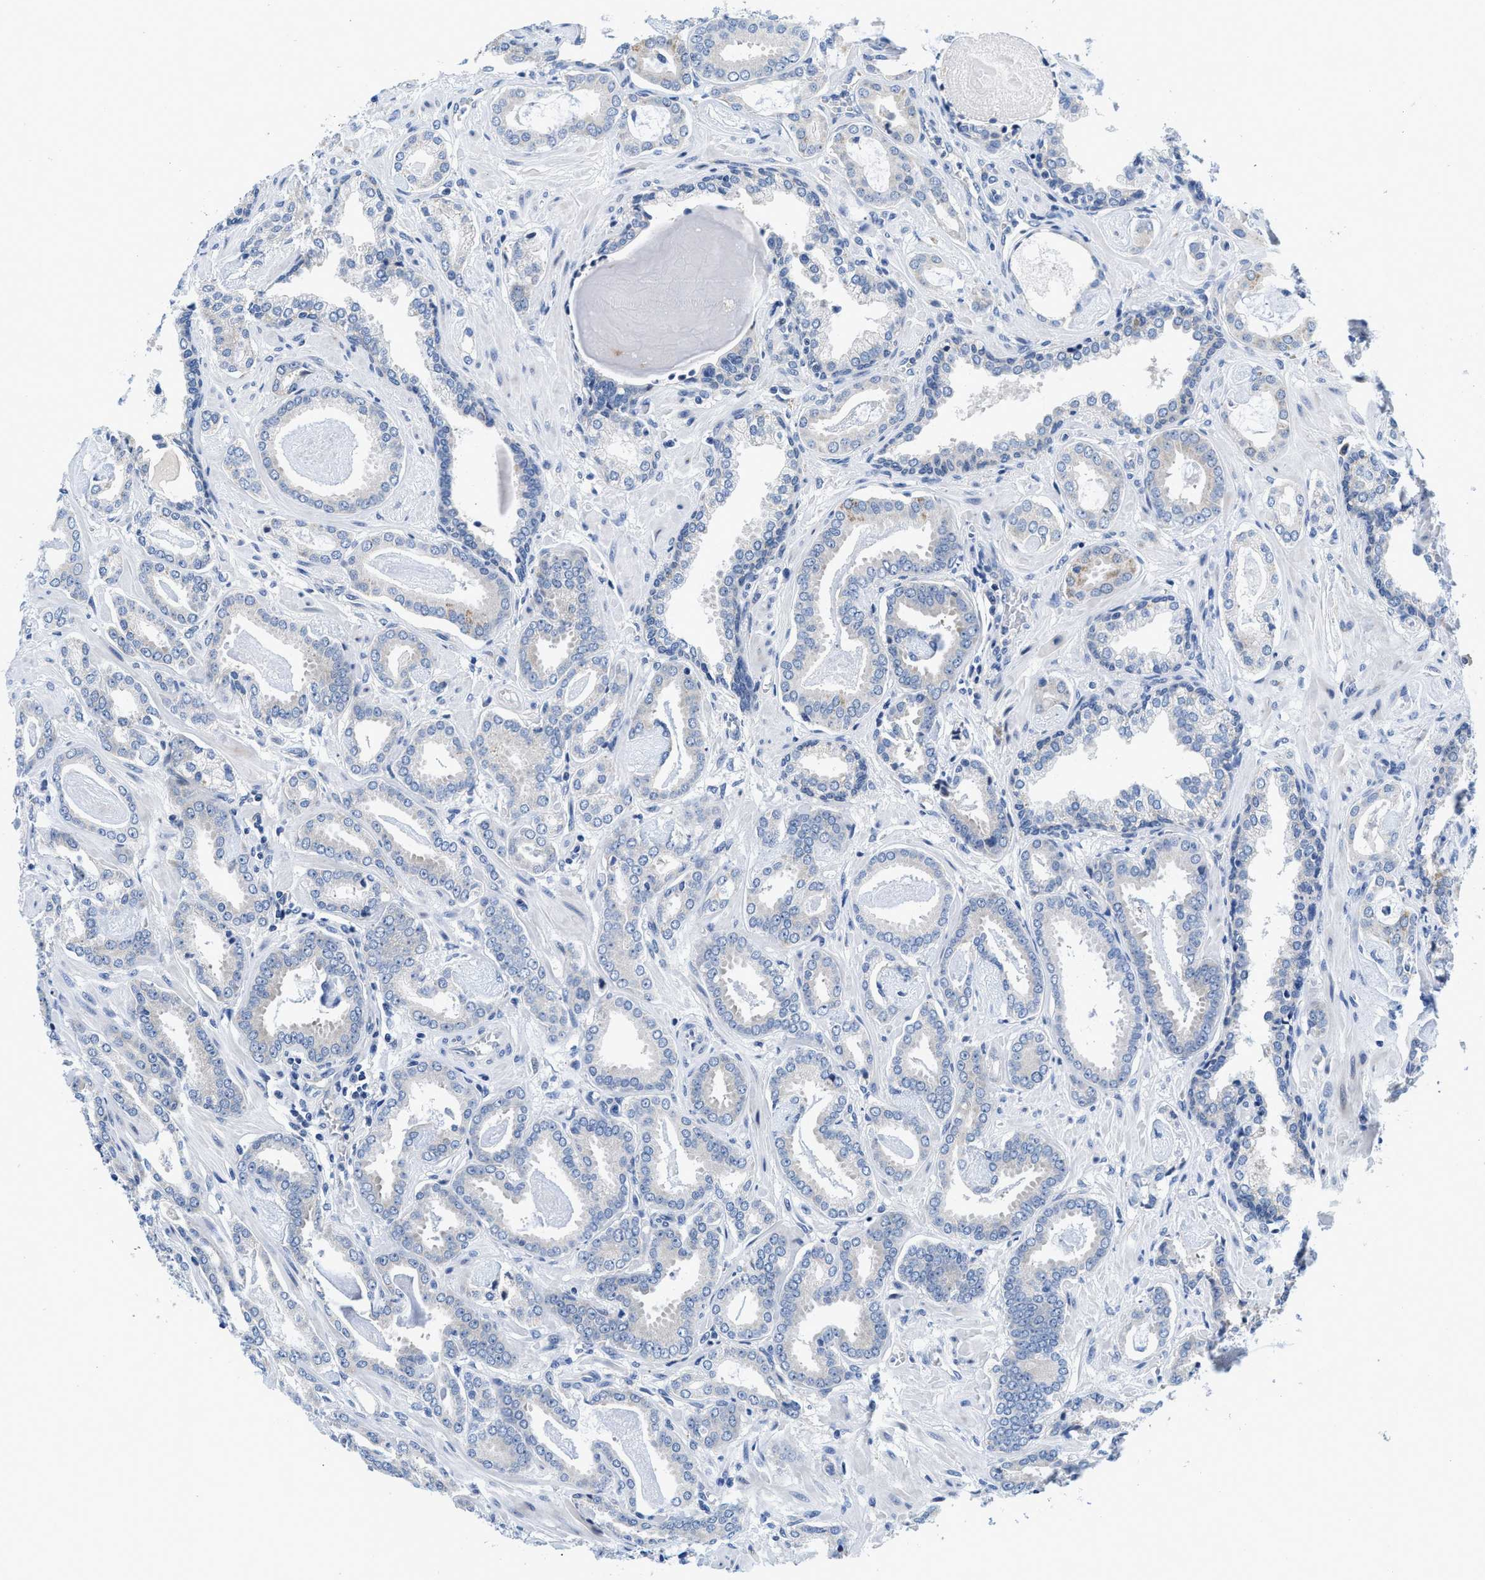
{"staining": {"intensity": "negative", "quantity": "none", "location": "none"}, "tissue": "prostate cancer", "cell_type": "Tumor cells", "image_type": "cancer", "snomed": [{"axis": "morphology", "description": "Adenocarcinoma, Low grade"}, {"axis": "topography", "description": "Prostate"}], "caption": "This is an immunohistochemistry image of prostate cancer (low-grade adenocarcinoma). There is no positivity in tumor cells.", "gene": "IKBKE", "patient": {"sex": "male", "age": 53}}